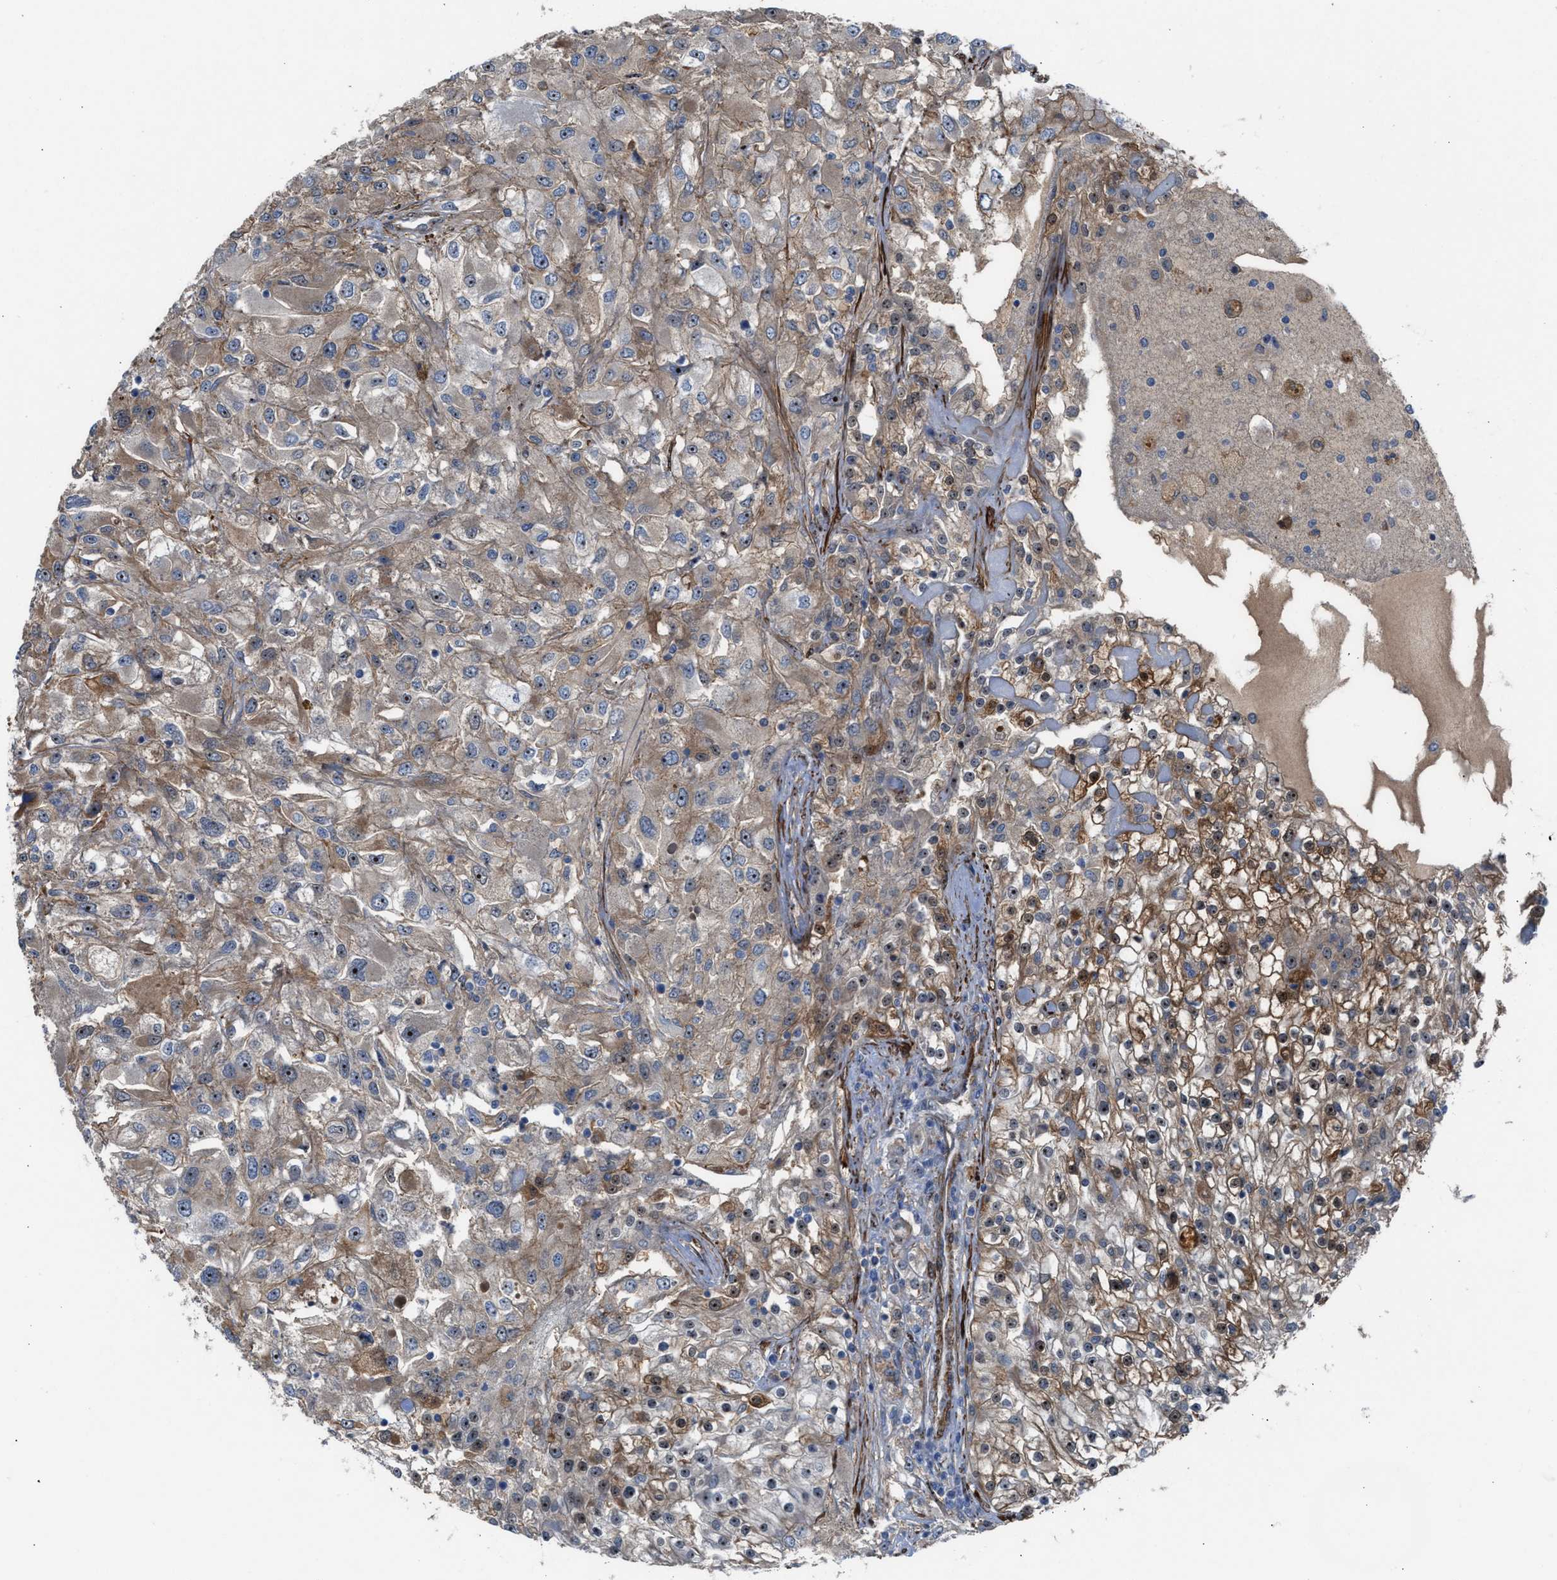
{"staining": {"intensity": "weak", "quantity": ">75%", "location": "cytoplasmic/membranous,nuclear"}, "tissue": "renal cancer", "cell_type": "Tumor cells", "image_type": "cancer", "snomed": [{"axis": "morphology", "description": "Adenocarcinoma, NOS"}, {"axis": "topography", "description": "Kidney"}], "caption": "Weak cytoplasmic/membranous and nuclear staining is present in approximately >75% of tumor cells in renal adenocarcinoma. The protein is shown in brown color, while the nuclei are stained blue.", "gene": "NQO2", "patient": {"sex": "female", "age": 52}}